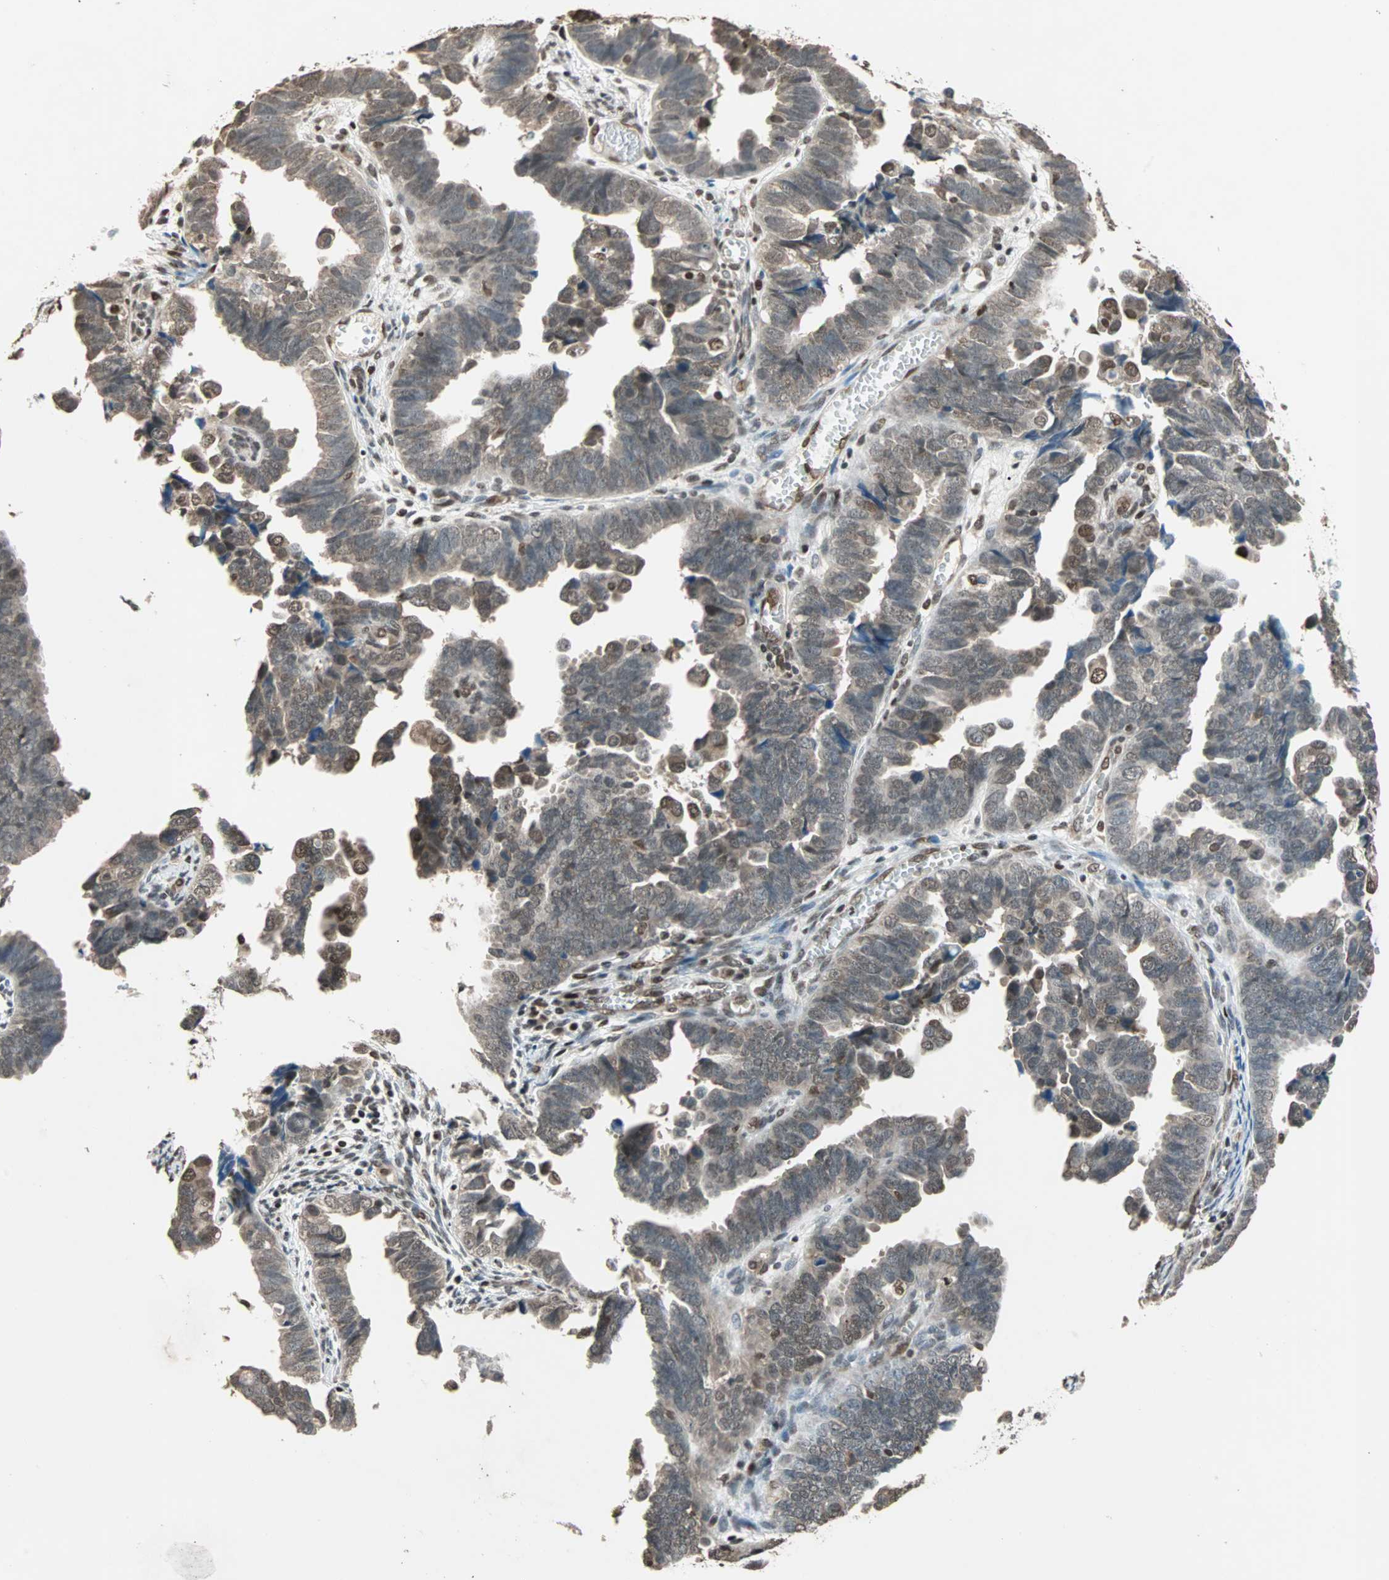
{"staining": {"intensity": "weak", "quantity": ">75%", "location": "nuclear"}, "tissue": "endometrial cancer", "cell_type": "Tumor cells", "image_type": "cancer", "snomed": [{"axis": "morphology", "description": "Adenocarcinoma, NOS"}, {"axis": "topography", "description": "Endometrium"}], "caption": "Human adenocarcinoma (endometrial) stained with a protein marker demonstrates weak staining in tumor cells.", "gene": "DAZAP1", "patient": {"sex": "female", "age": 75}}